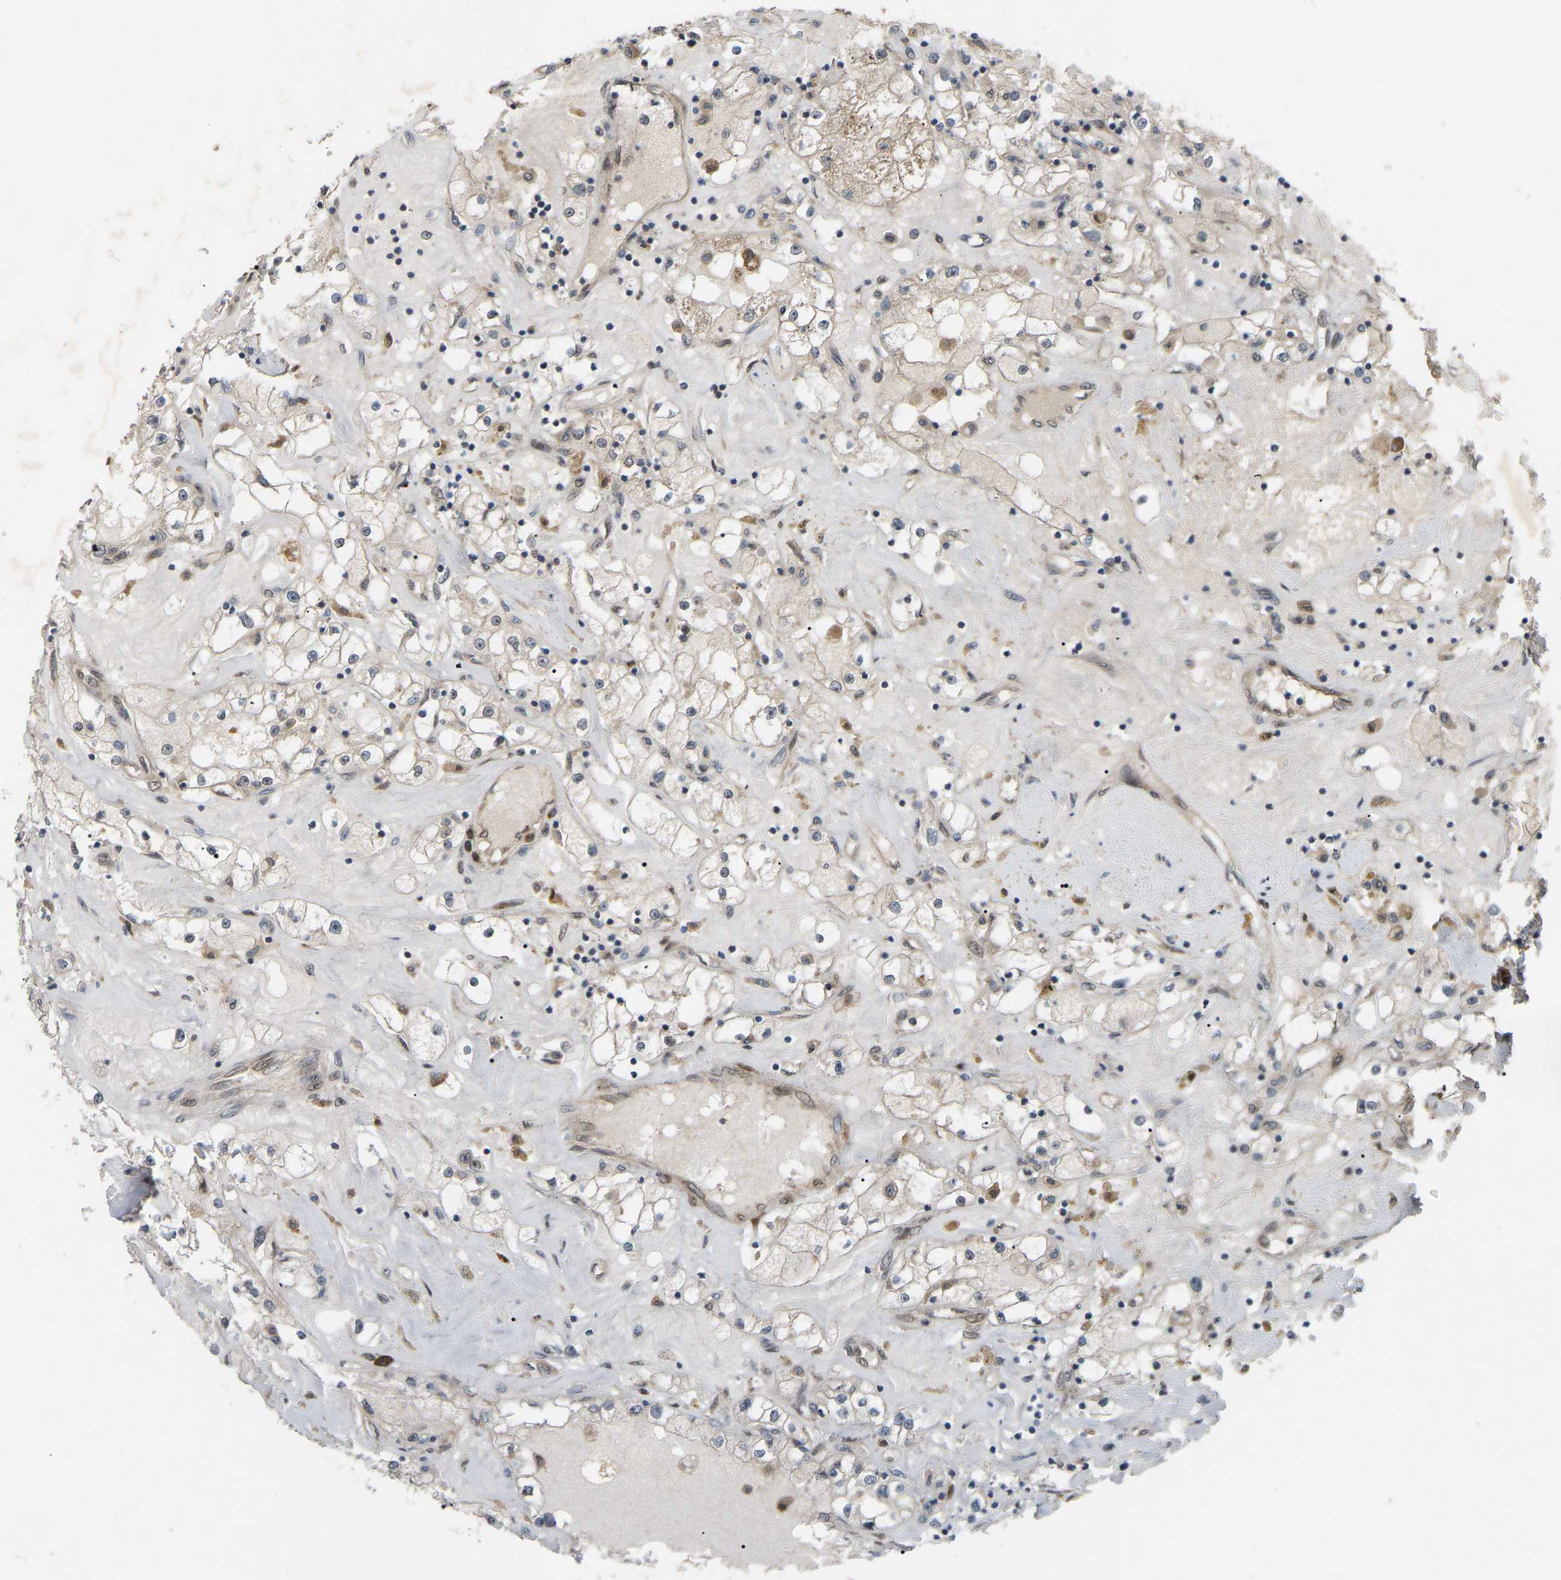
{"staining": {"intensity": "negative", "quantity": "none", "location": "none"}, "tissue": "renal cancer", "cell_type": "Tumor cells", "image_type": "cancer", "snomed": [{"axis": "morphology", "description": "Adenocarcinoma, NOS"}, {"axis": "topography", "description": "Kidney"}], "caption": "DAB (3,3'-diaminobenzidine) immunohistochemical staining of renal cancer (adenocarcinoma) demonstrates no significant positivity in tumor cells.", "gene": "CROT", "patient": {"sex": "male", "age": 56}}